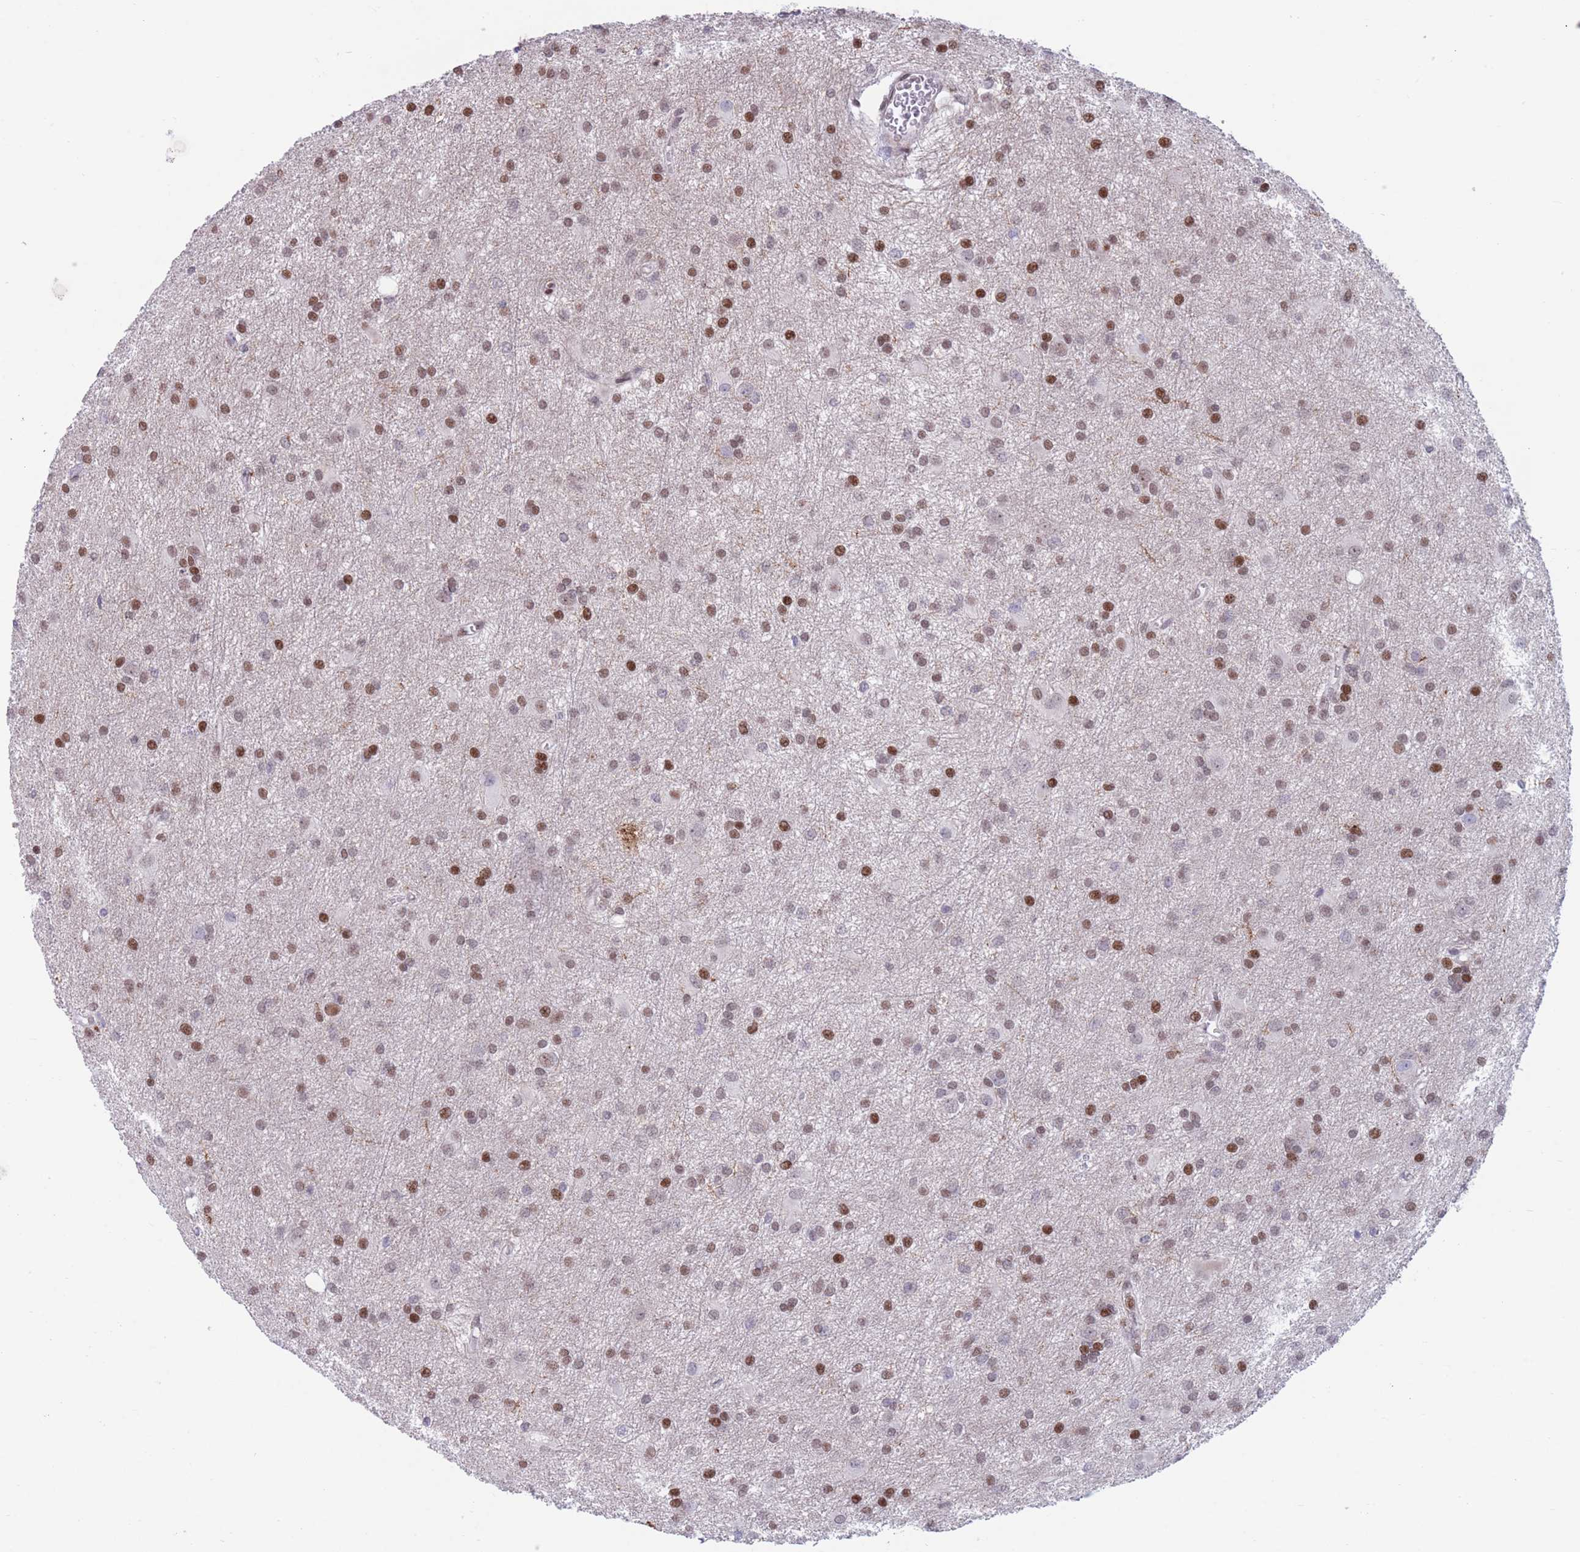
{"staining": {"intensity": "strong", "quantity": "<25%", "location": "nuclear"}, "tissue": "glioma", "cell_type": "Tumor cells", "image_type": "cancer", "snomed": [{"axis": "morphology", "description": "Glioma, malignant, High grade"}, {"axis": "topography", "description": "Brain"}], "caption": "Immunohistochemistry (IHC) image of human malignant high-grade glioma stained for a protein (brown), which exhibits medium levels of strong nuclear expression in about <25% of tumor cells.", "gene": "DNAJC3", "patient": {"sex": "female", "age": 50}}